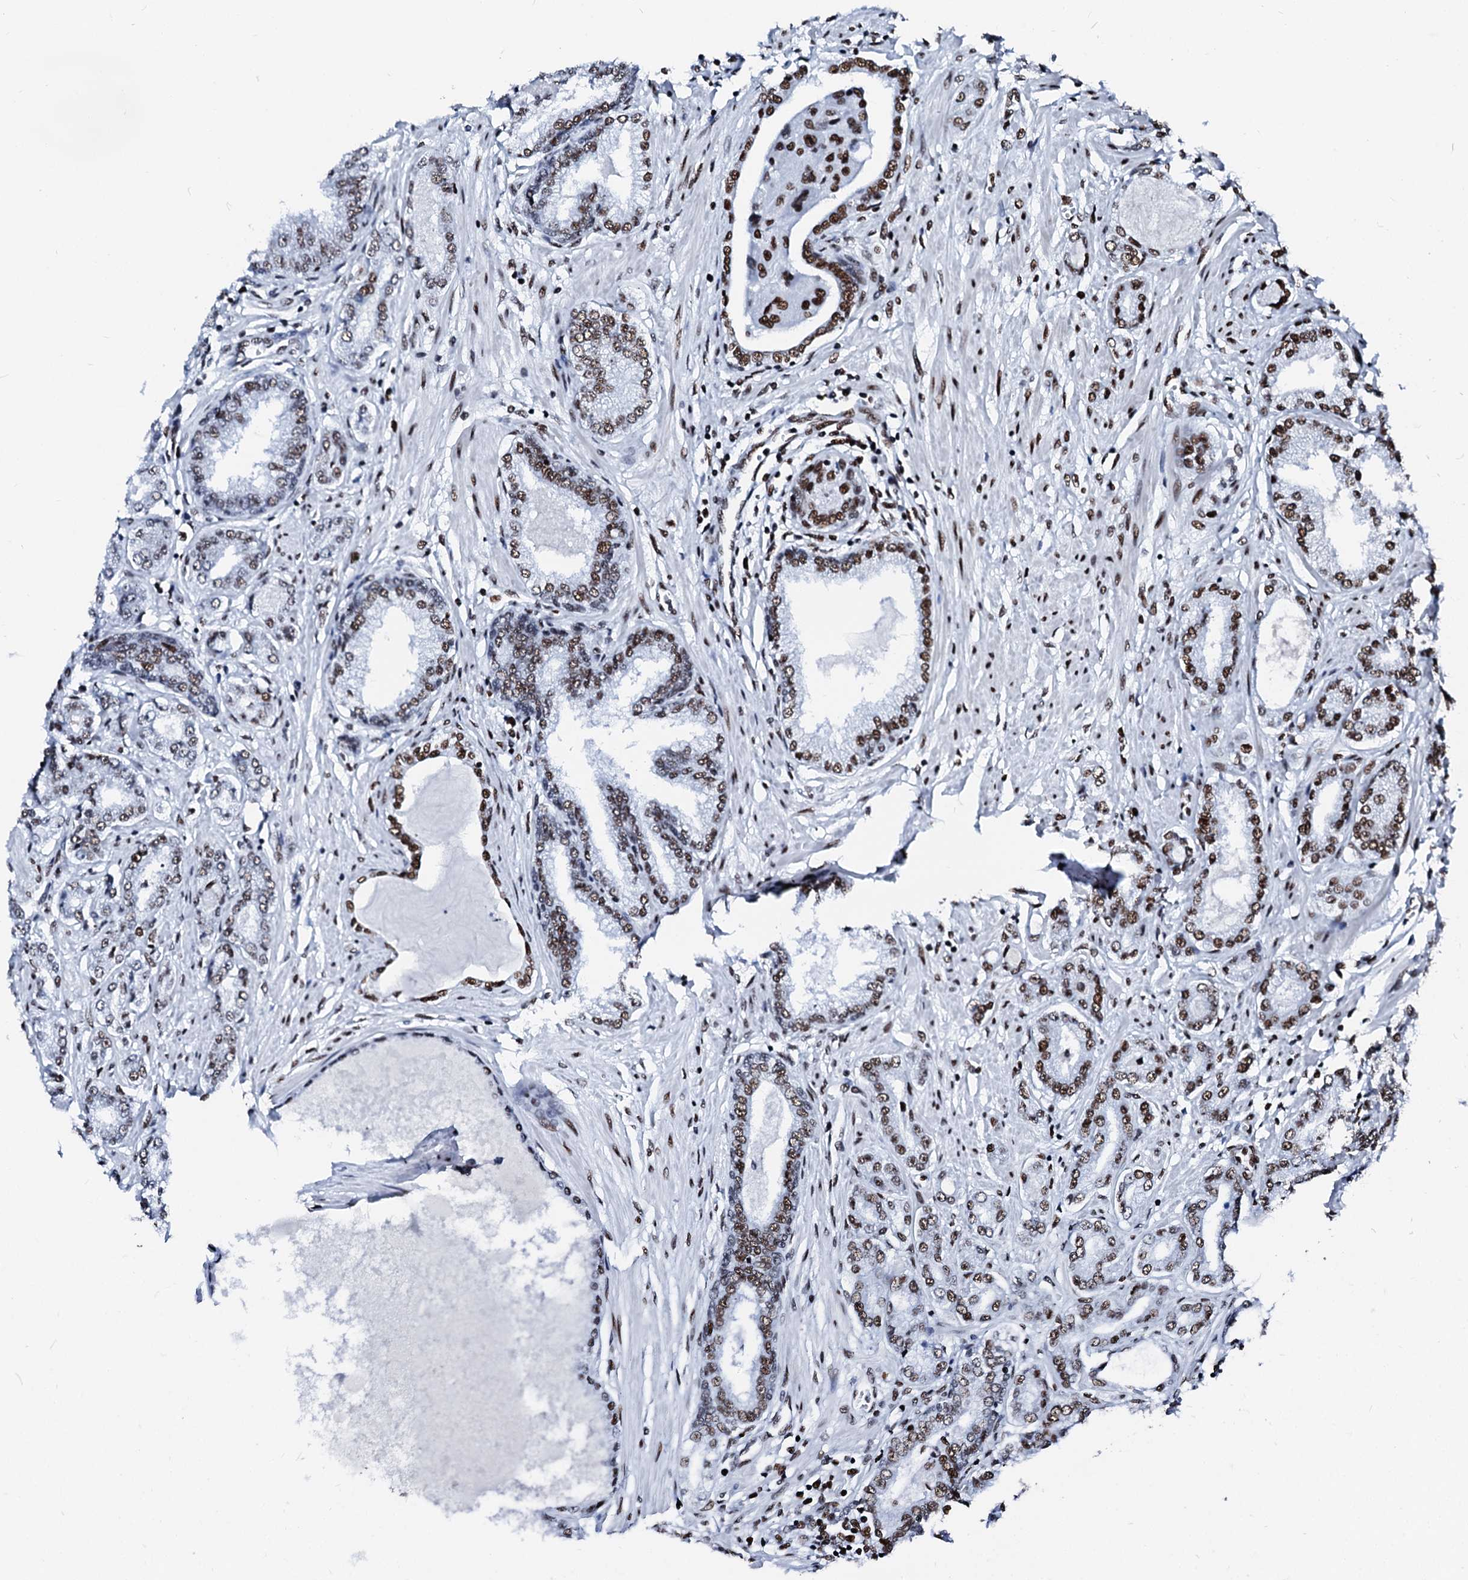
{"staining": {"intensity": "moderate", "quantity": ">75%", "location": "nuclear"}, "tissue": "prostate cancer", "cell_type": "Tumor cells", "image_type": "cancer", "snomed": [{"axis": "morphology", "description": "Adenocarcinoma, Low grade"}, {"axis": "topography", "description": "Prostate"}], "caption": "Tumor cells show medium levels of moderate nuclear positivity in approximately >75% of cells in human prostate cancer (adenocarcinoma (low-grade)). (brown staining indicates protein expression, while blue staining denotes nuclei).", "gene": "RALY", "patient": {"sex": "male", "age": 63}}